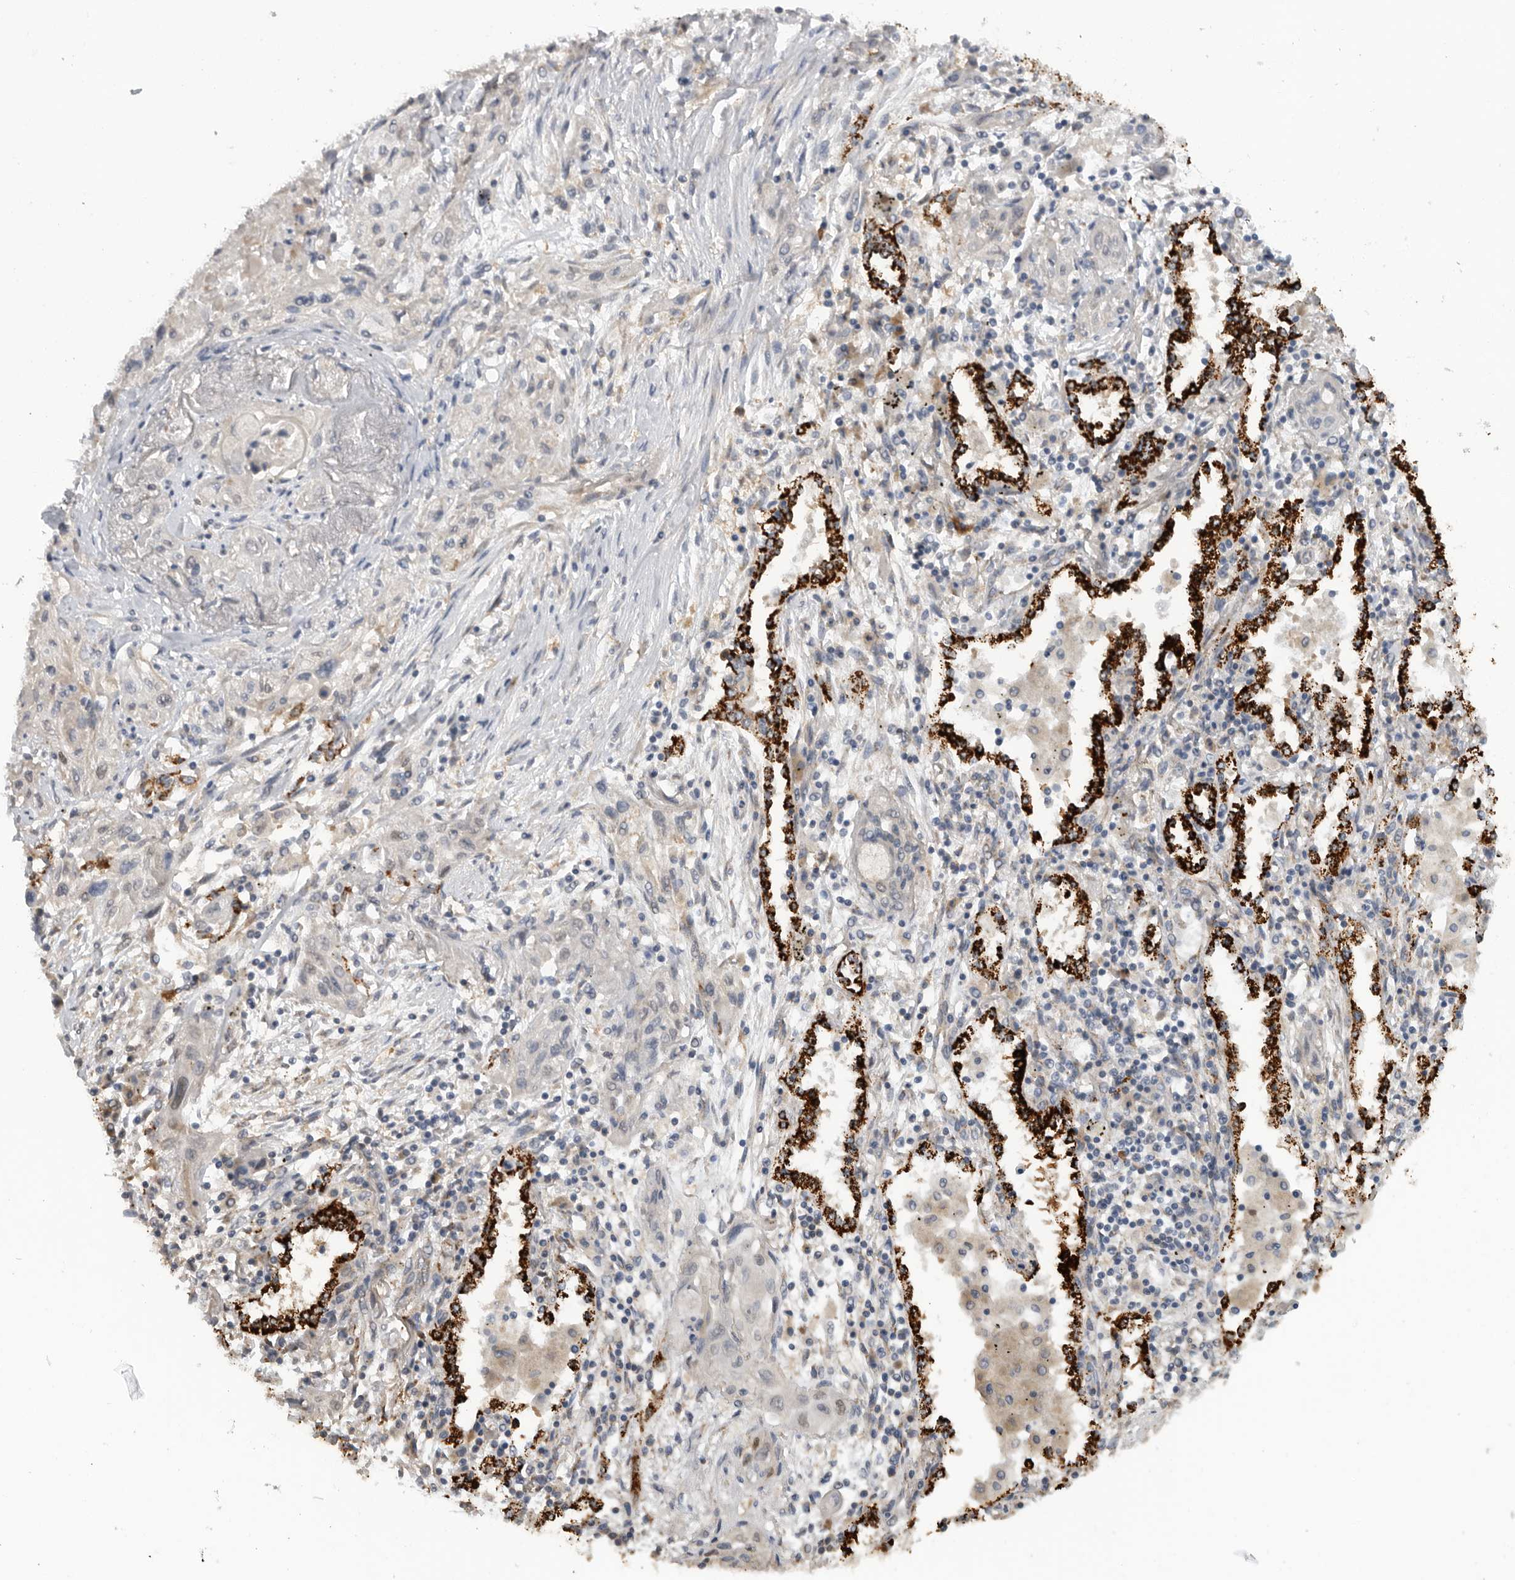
{"staining": {"intensity": "negative", "quantity": "none", "location": "none"}, "tissue": "lung cancer", "cell_type": "Tumor cells", "image_type": "cancer", "snomed": [{"axis": "morphology", "description": "Squamous cell carcinoma, NOS"}, {"axis": "topography", "description": "Lung"}], "caption": "This is a photomicrograph of immunohistochemistry (IHC) staining of lung cancer (squamous cell carcinoma), which shows no expression in tumor cells.", "gene": "DYRK2", "patient": {"sex": "female", "age": 47}}